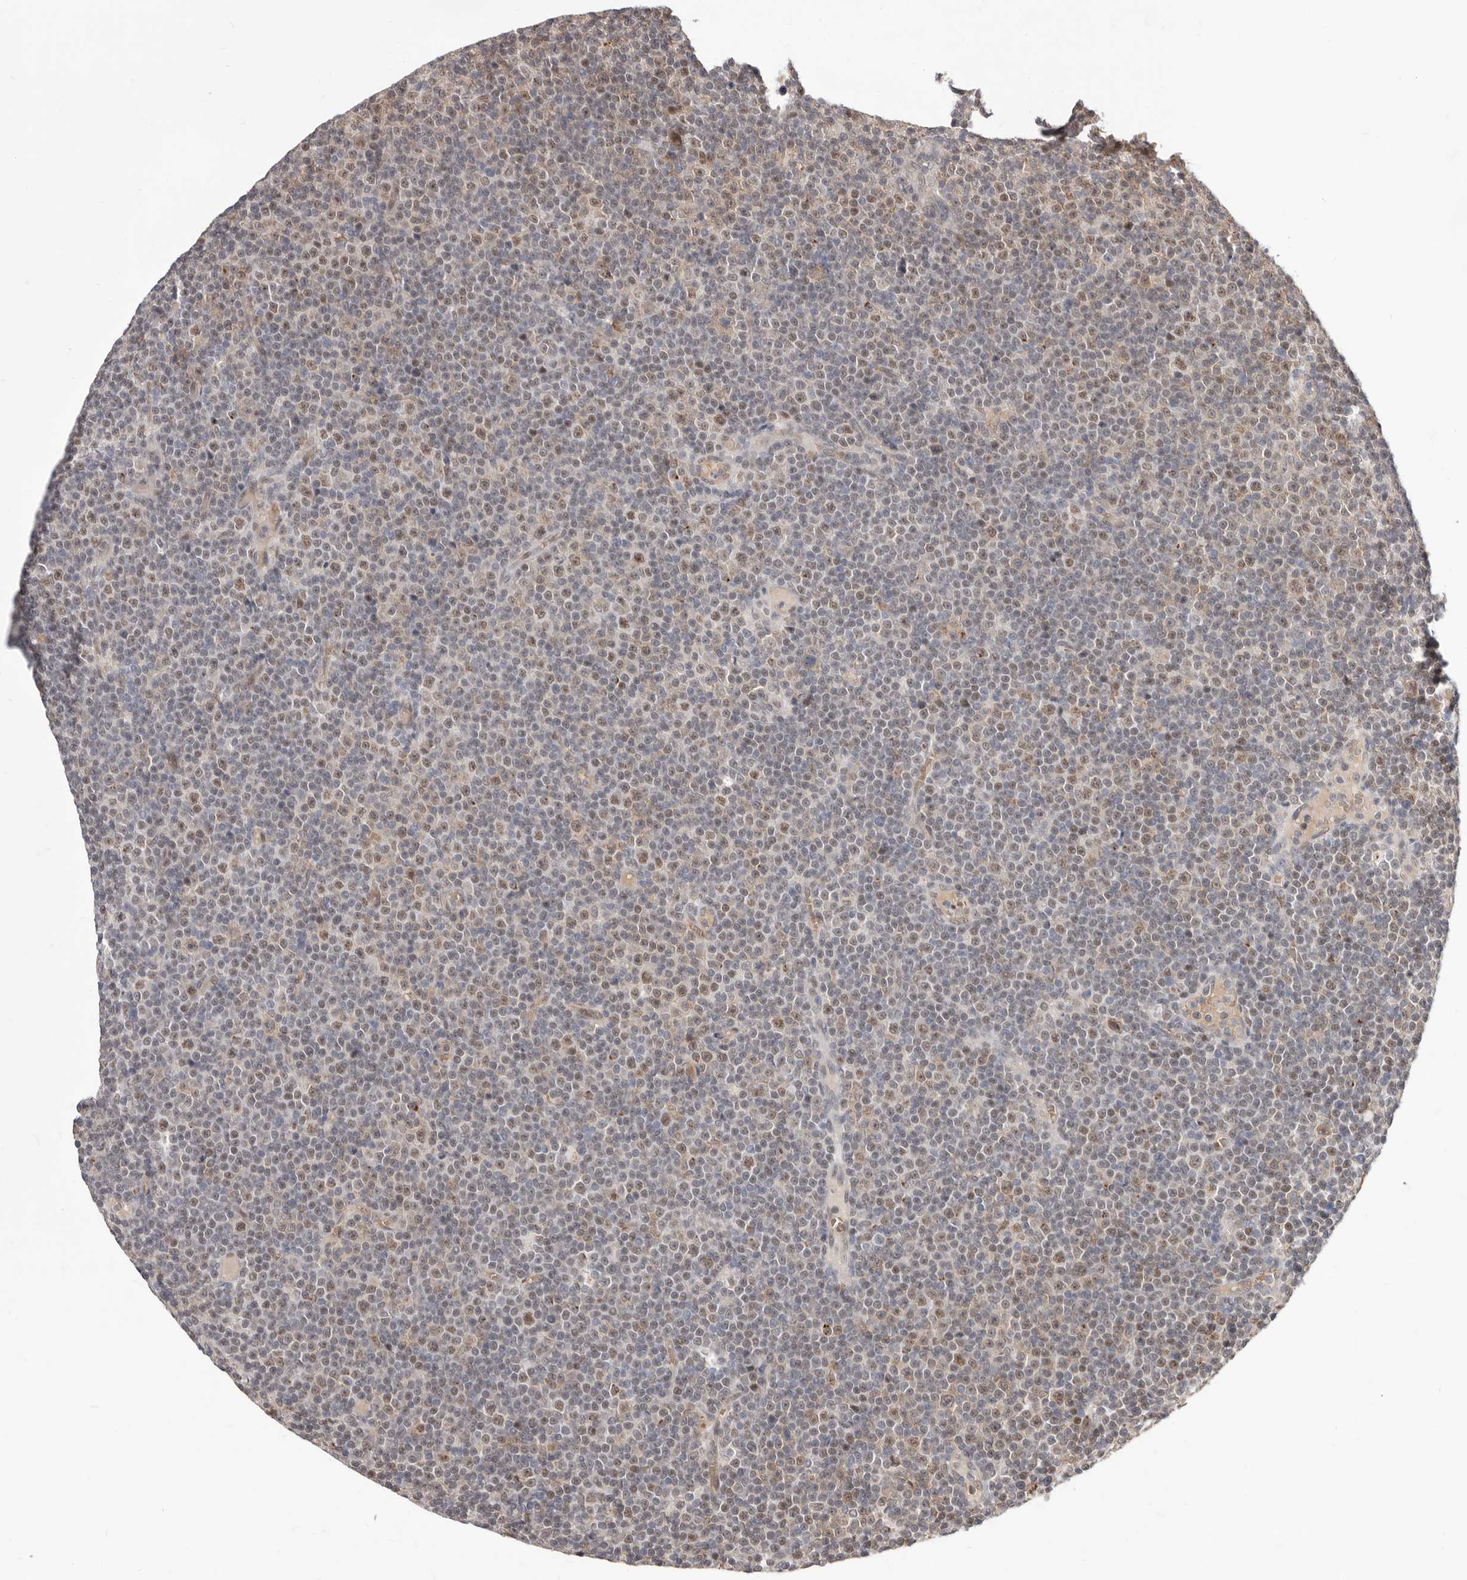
{"staining": {"intensity": "moderate", "quantity": "25%-75%", "location": "nuclear"}, "tissue": "lymphoma", "cell_type": "Tumor cells", "image_type": "cancer", "snomed": [{"axis": "morphology", "description": "Malignant lymphoma, non-Hodgkin's type, Low grade"}, {"axis": "topography", "description": "Lymph node"}], "caption": "Protein analysis of low-grade malignant lymphoma, non-Hodgkin's type tissue reveals moderate nuclear staining in about 25%-75% of tumor cells.", "gene": "NCOA3", "patient": {"sex": "female", "age": 67}}